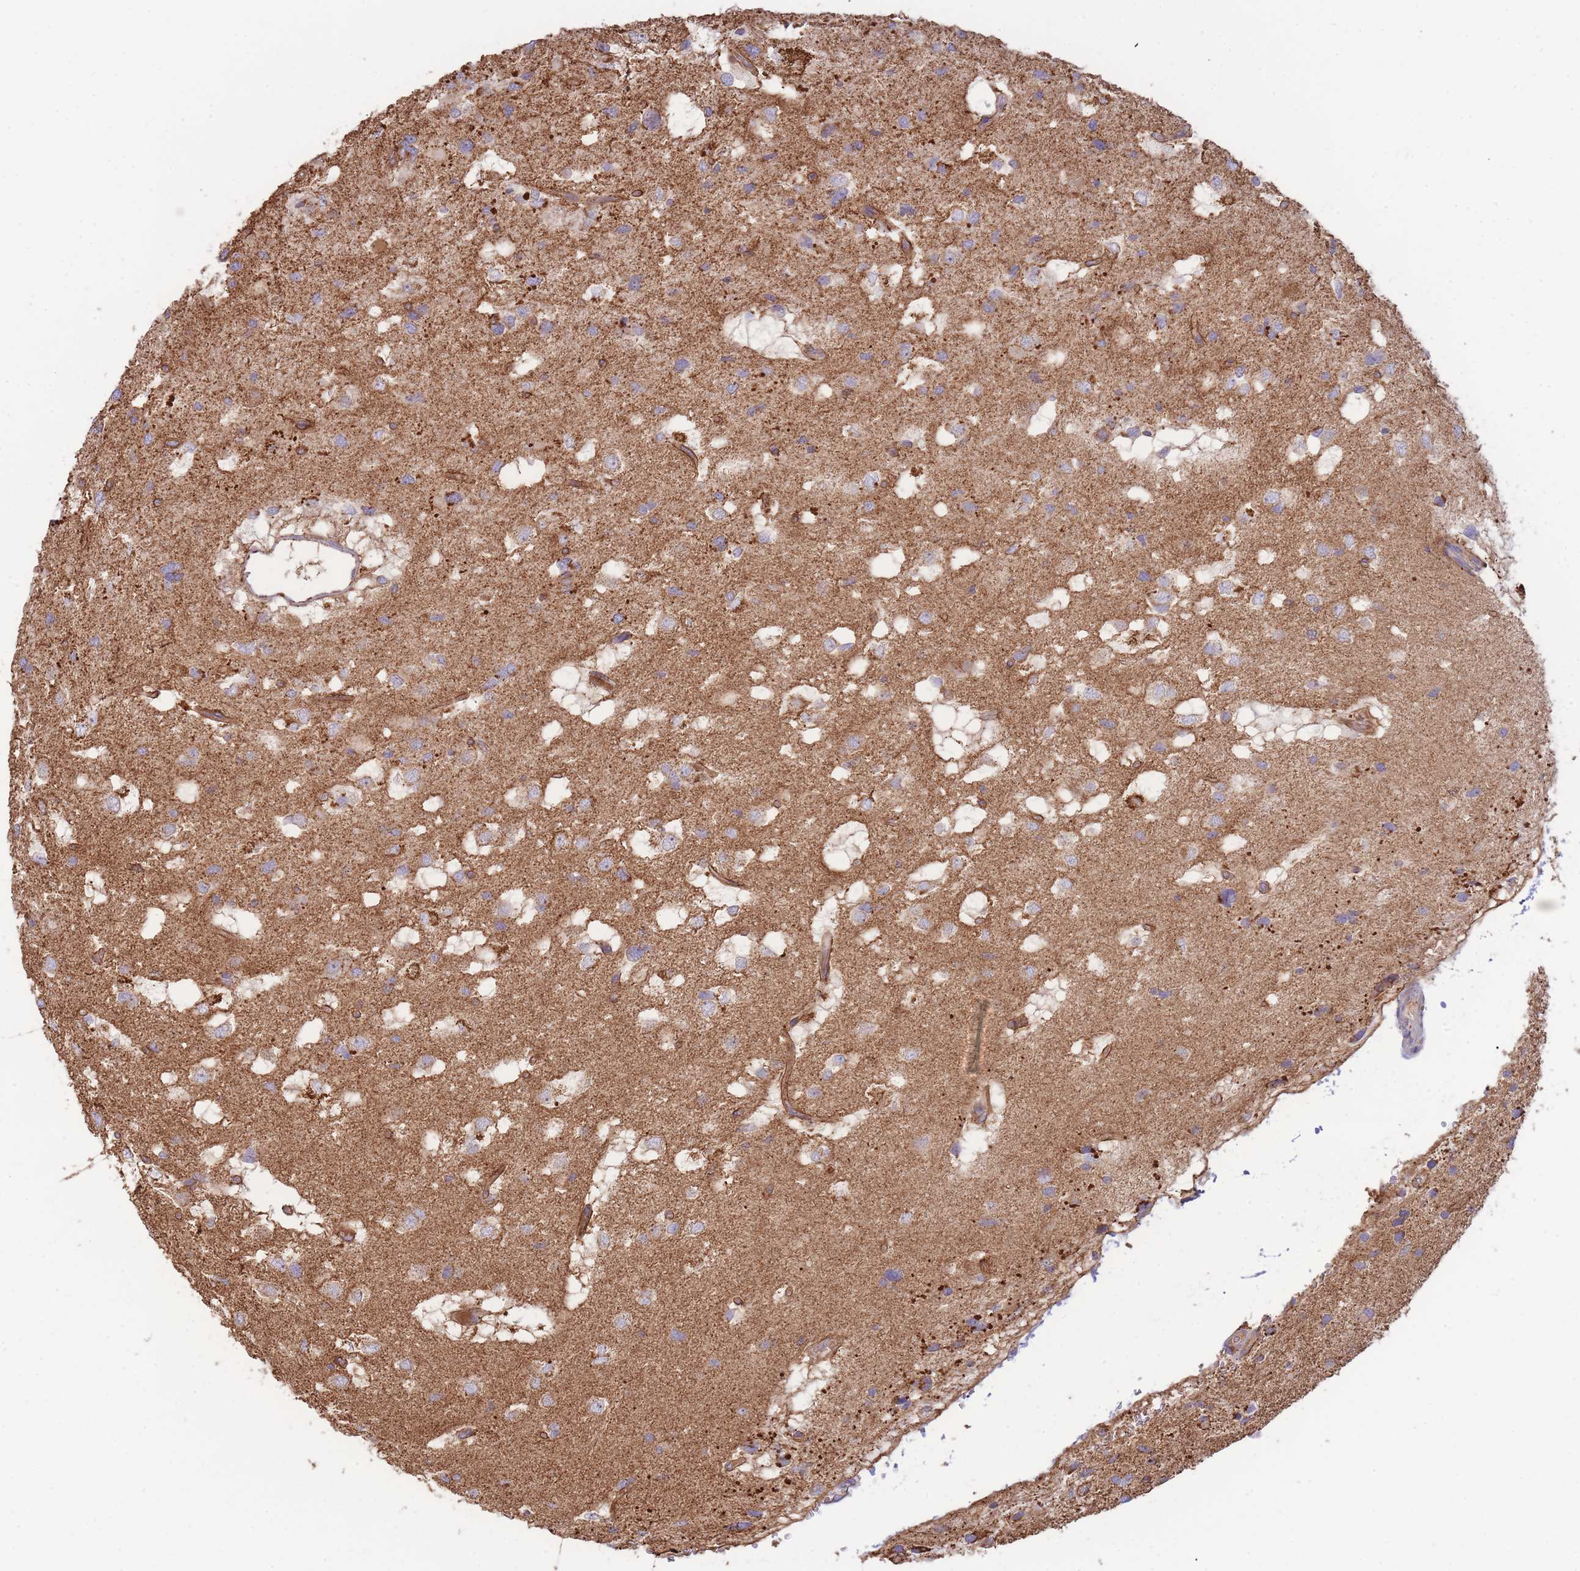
{"staining": {"intensity": "moderate", "quantity": "<25%", "location": "cytoplasmic/membranous"}, "tissue": "glioma", "cell_type": "Tumor cells", "image_type": "cancer", "snomed": [{"axis": "morphology", "description": "Glioma, malignant, High grade"}, {"axis": "topography", "description": "Brain"}], "caption": "Tumor cells exhibit low levels of moderate cytoplasmic/membranous positivity in approximately <25% of cells in human glioma.", "gene": "MRPL17", "patient": {"sex": "male", "age": 53}}